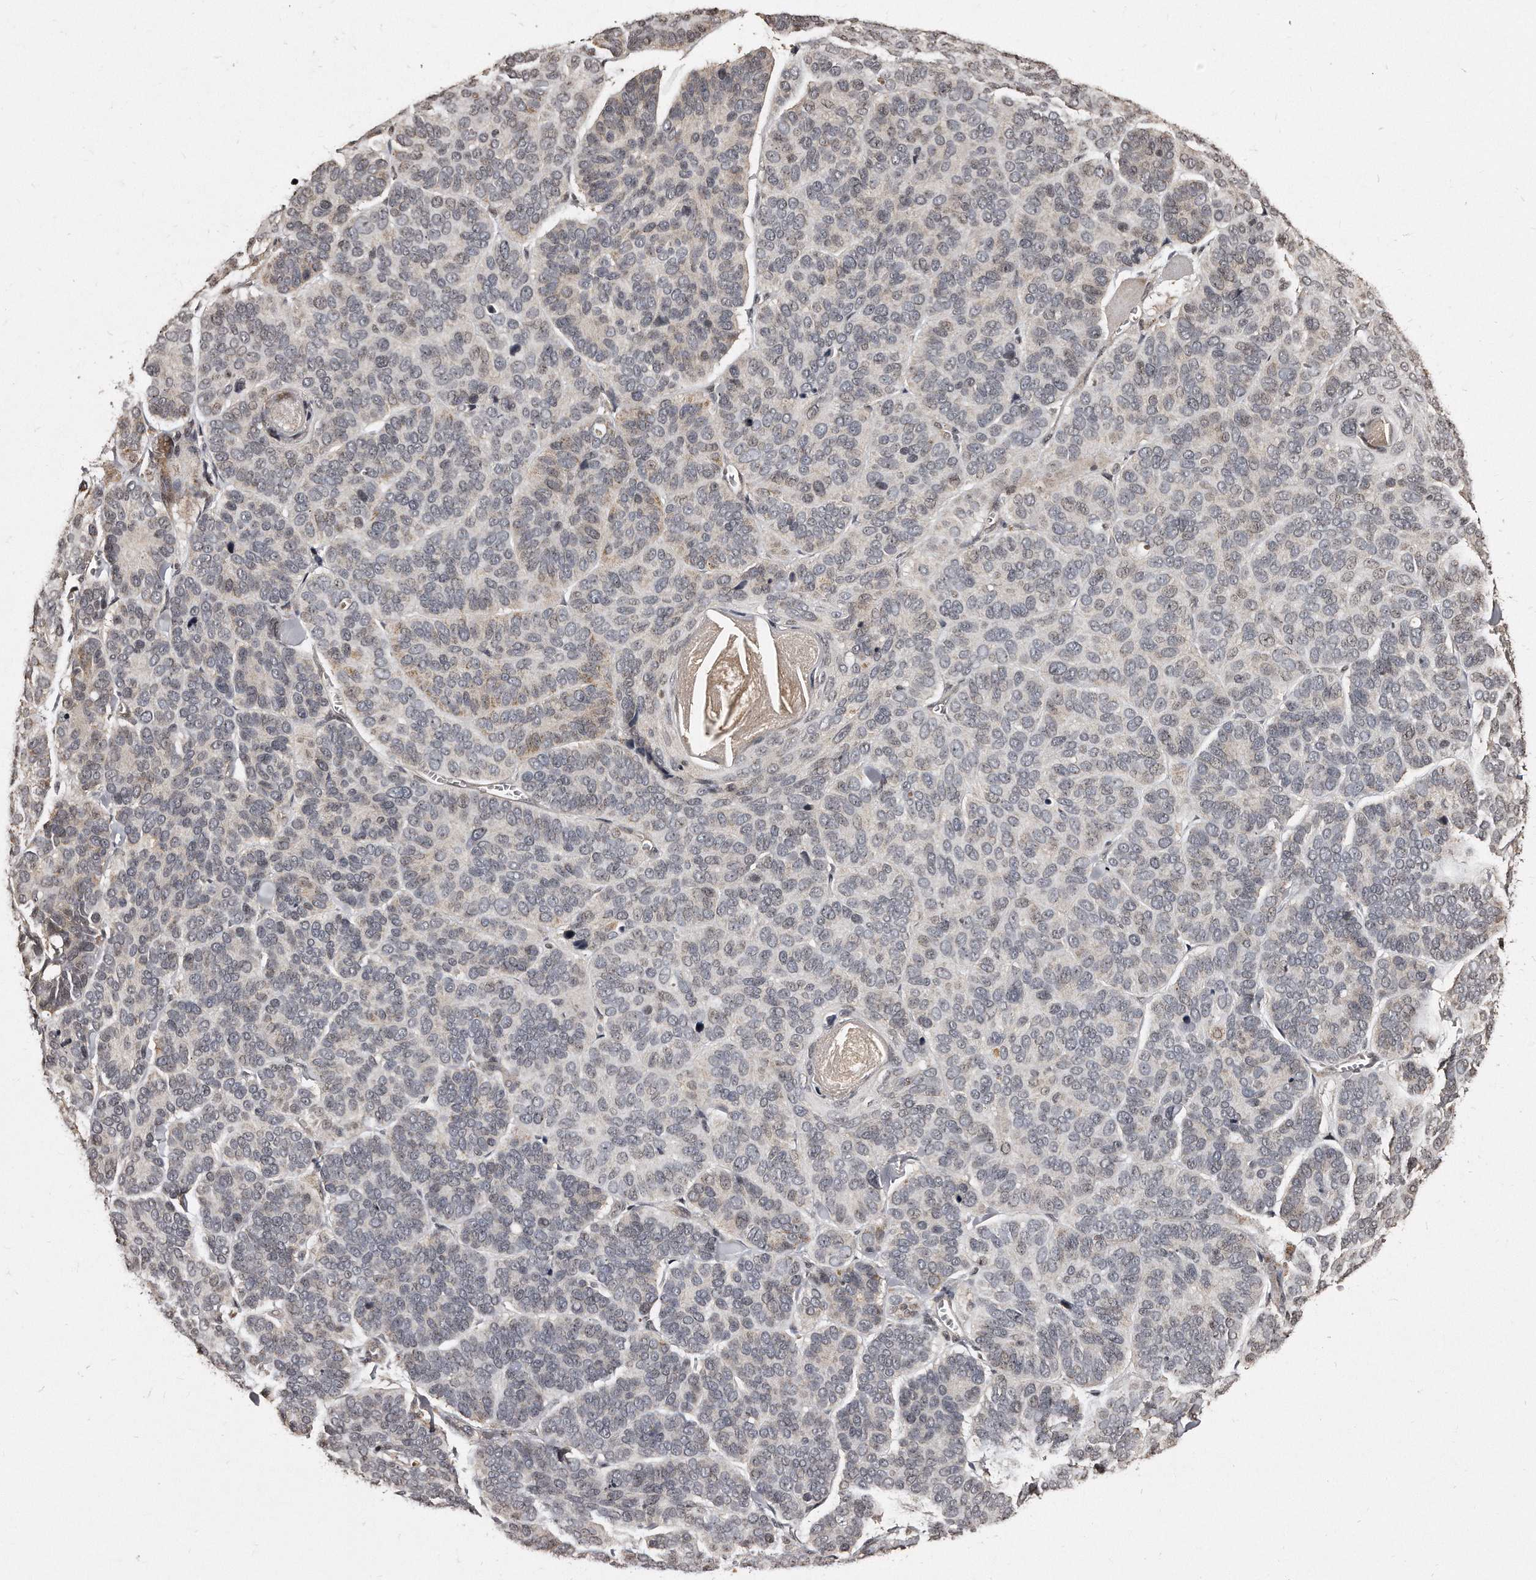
{"staining": {"intensity": "weak", "quantity": "<25%", "location": "cytoplasmic/membranous"}, "tissue": "skin cancer", "cell_type": "Tumor cells", "image_type": "cancer", "snomed": [{"axis": "morphology", "description": "Basal cell carcinoma"}, {"axis": "topography", "description": "Skin"}], "caption": "There is no significant staining in tumor cells of skin basal cell carcinoma. The staining is performed using DAB (3,3'-diaminobenzidine) brown chromogen with nuclei counter-stained in using hematoxylin.", "gene": "TSHR", "patient": {"sex": "male", "age": 62}}